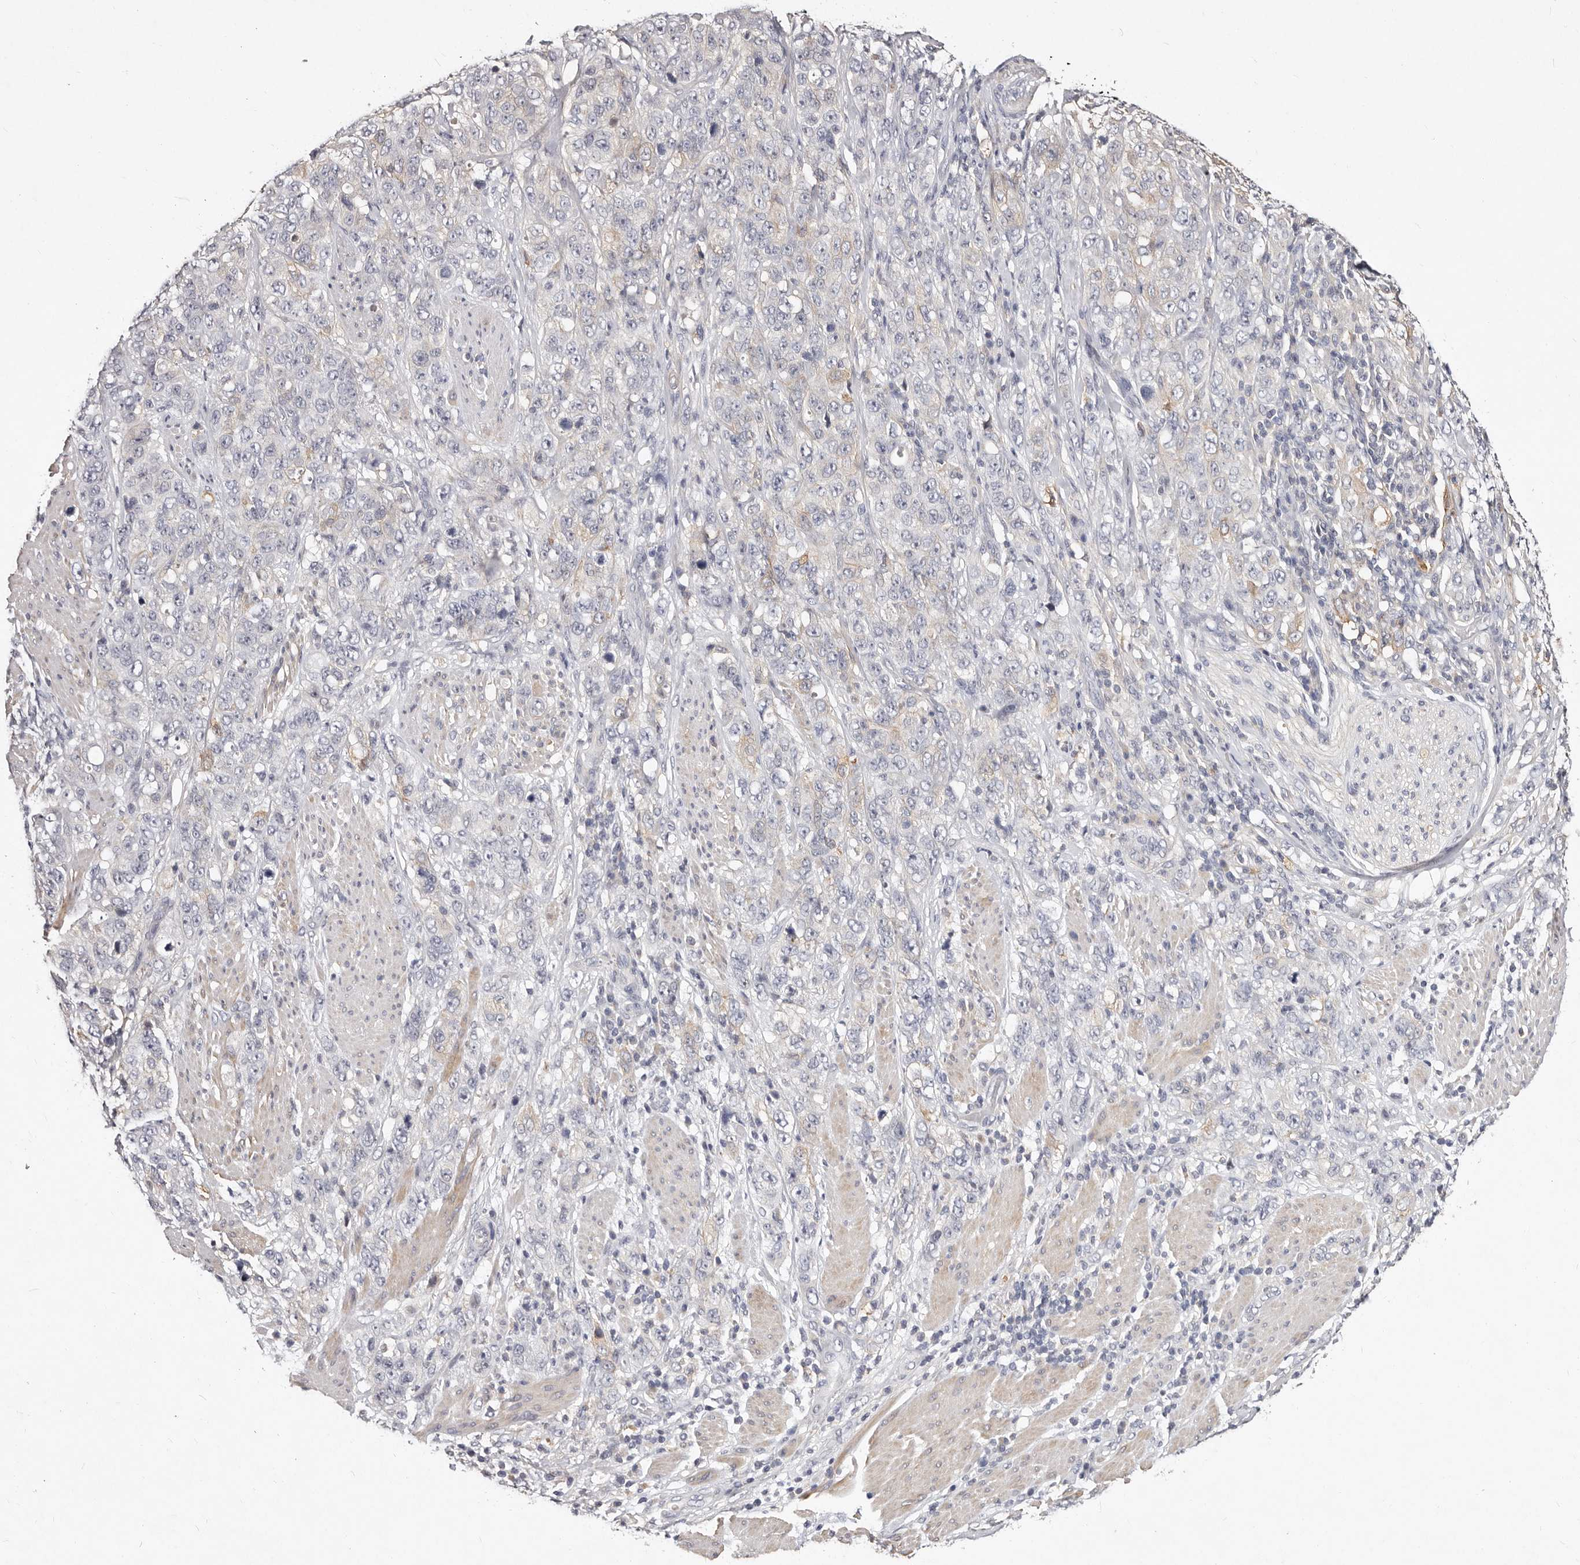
{"staining": {"intensity": "negative", "quantity": "none", "location": "none"}, "tissue": "stomach cancer", "cell_type": "Tumor cells", "image_type": "cancer", "snomed": [{"axis": "morphology", "description": "Adenocarcinoma, NOS"}, {"axis": "topography", "description": "Stomach"}], "caption": "Stomach cancer was stained to show a protein in brown. There is no significant expression in tumor cells.", "gene": "MRPS33", "patient": {"sex": "male", "age": 48}}